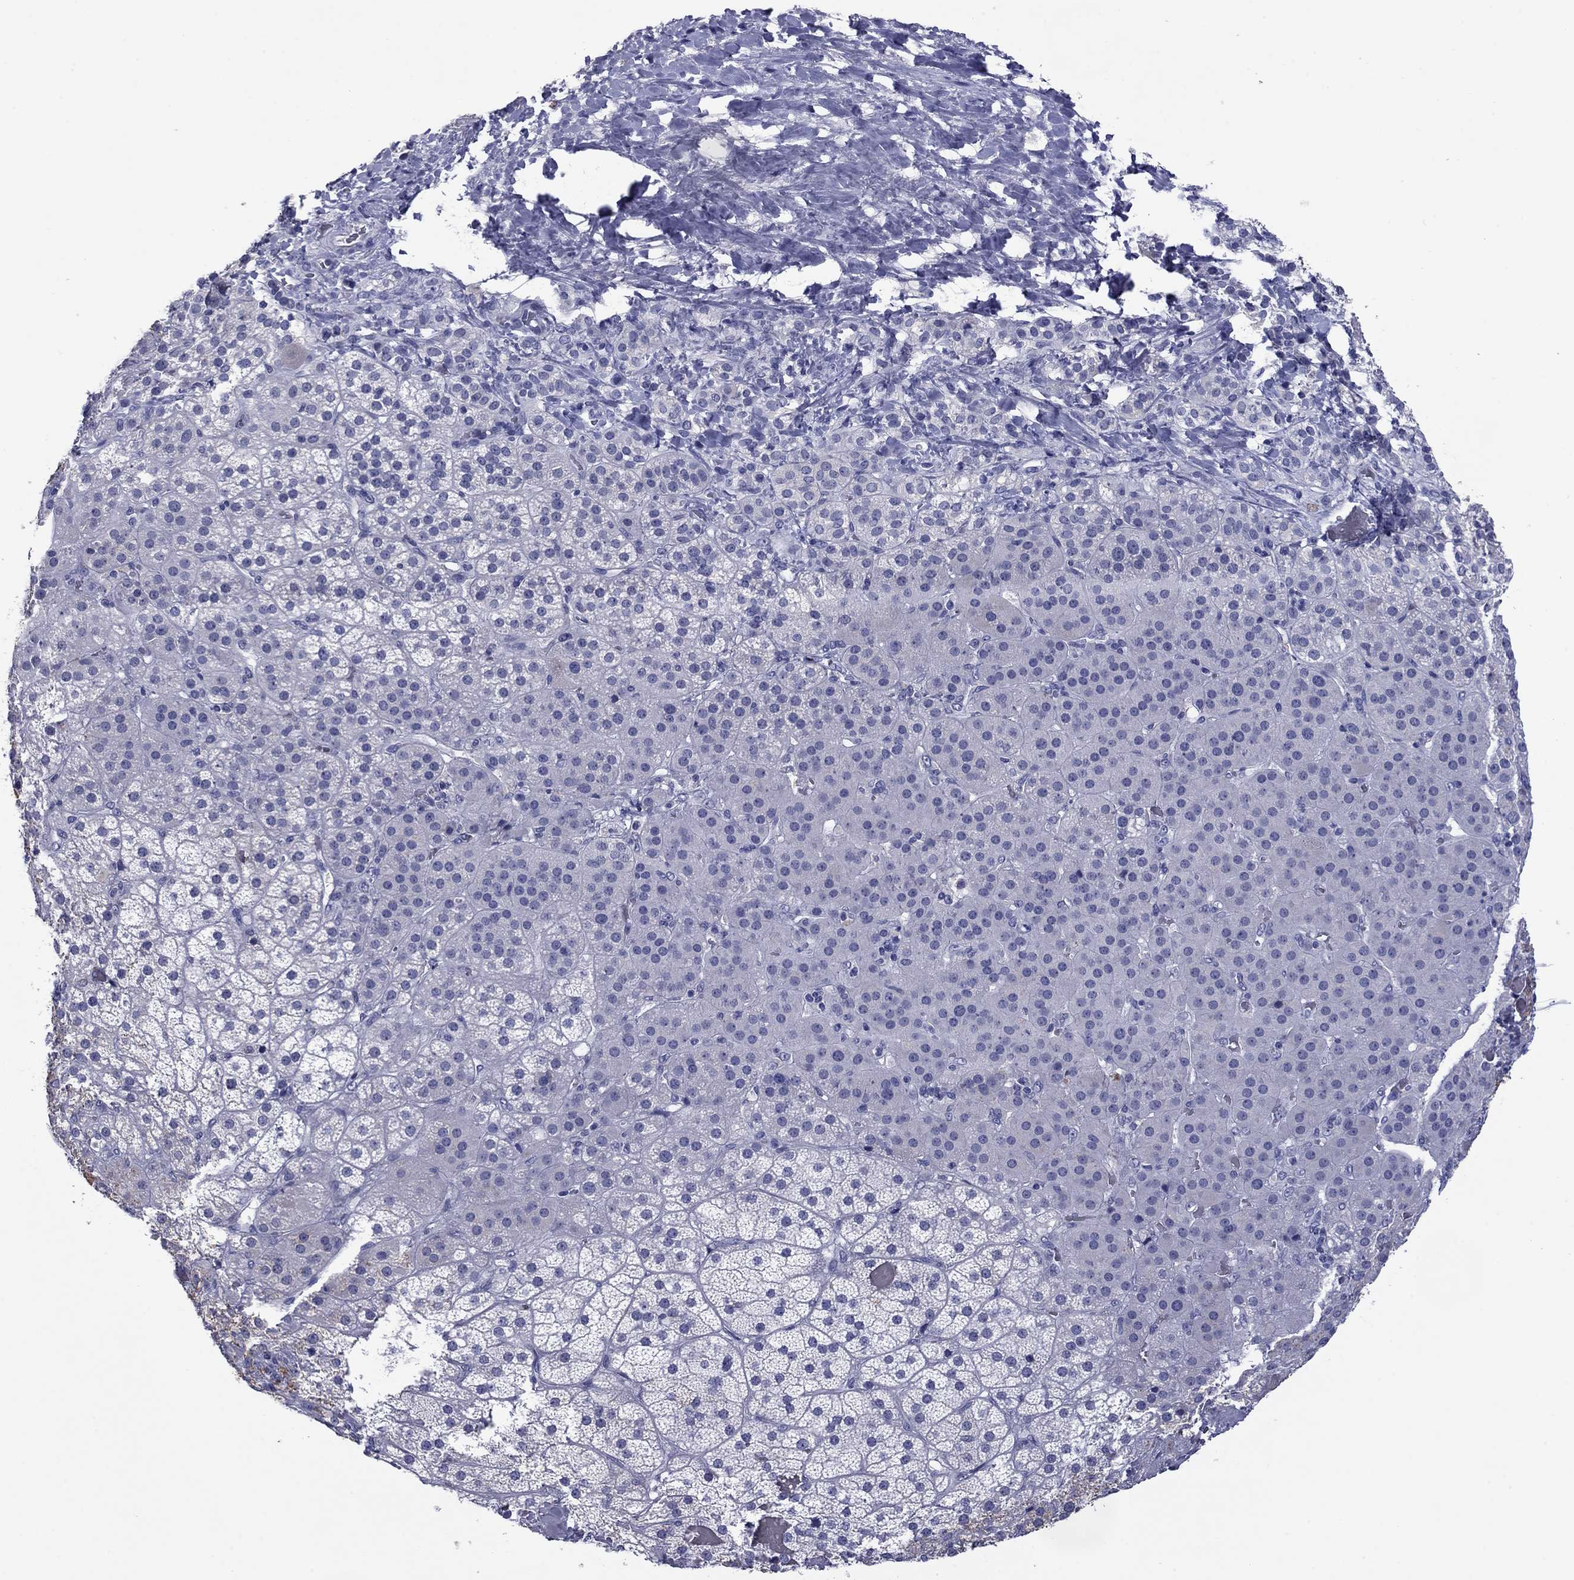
{"staining": {"intensity": "negative", "quantity": "none", "location": "none"}, "tissue": "adrenal gland", "cell_type": "Glandular cells", "image_type": "normal", "snomed": [{"axis": "morphology", "description": "Normal tissue, NOS"}, {"axis": "topography", "description": "Adrenal gland"}], "caption": "Immunohistochemistry of benign human adrenal gland demonstrates no staining in glandular cells.", "gene": "TCFL5", "patient": {"sex": "male", "age": 57}}